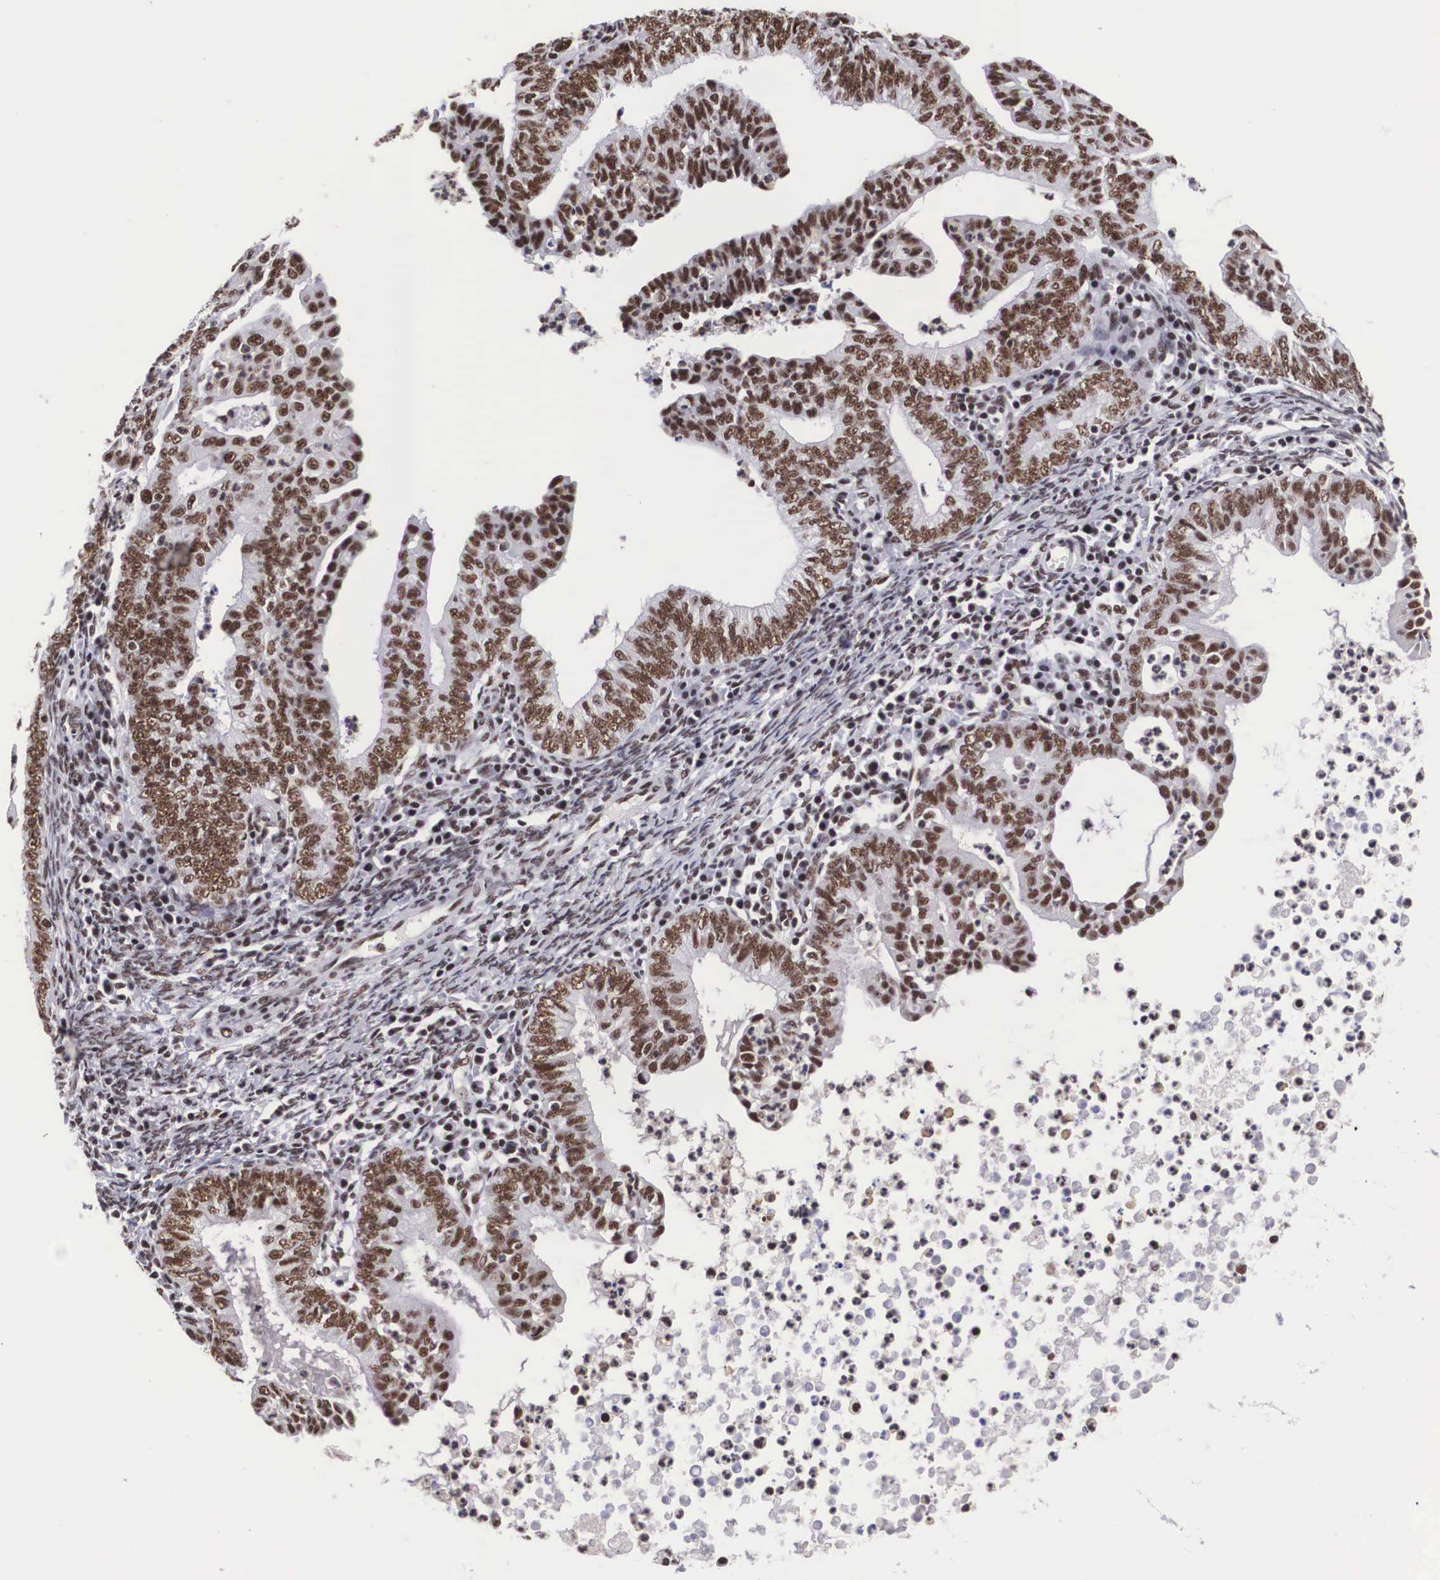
{"staining": {"intensity": "moderate", "quantity": ">75%", "location": "nuclear"}, "tissue": "endometrial cancer", "cell_type": "Tumor cells", "image_type": "cancer", "snomed": [{"axis": "morphology", "description": "Adenocarcinoma, NOS"}, {"axis": "topography", "description": "Endometrium"}], "caption": "Endometrial adenocarcinoma stained with DAB immunohistochemistry exhibits medium levels of moderate nuclear staining in approximately >75% of tumor cells.", "gene": "SF3A1", "patient": {"sex": "female", "age": 66}}